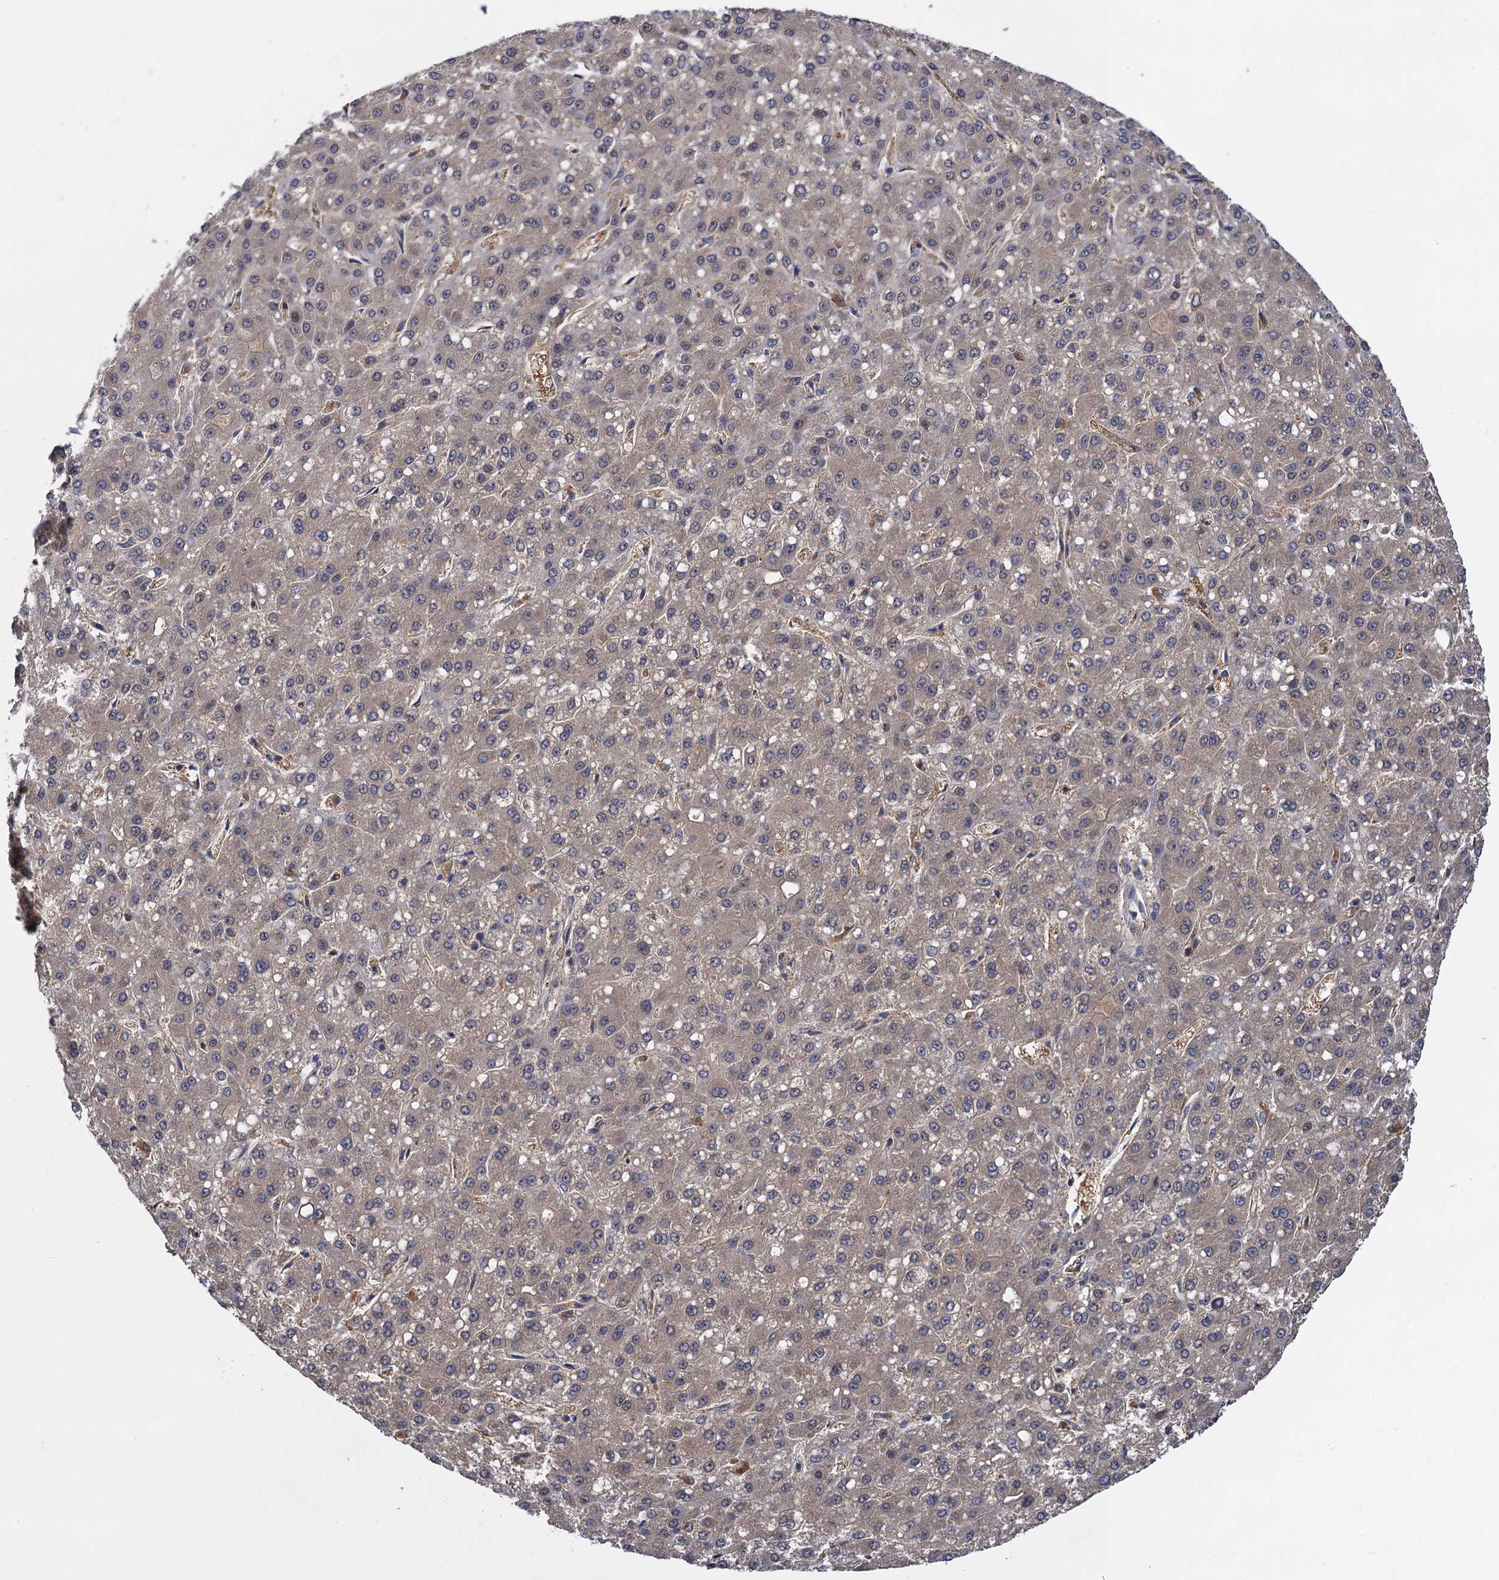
{"staining": {"intensity": "weak", "quantity": "<25%", "location": "cytoplasmic/membranous"}, "tissue": "liver cancer", "cell_type": "Tumor cells", "image_type": "cancer", "snomed": [{"axis": "morphology", "description": "Carcinoma, Hepatocellular, NOS"}, {"axis": "topography", "description": "Liver"}], "caption": "DAB (3,3'-diaminobenzidine) immunohistochemical staining of human liver hepatocellular carcinoma exhibits no significant expression in tumor cells.", "gene": "NEK8", "patient": {"sex": "male", "age": 67}}